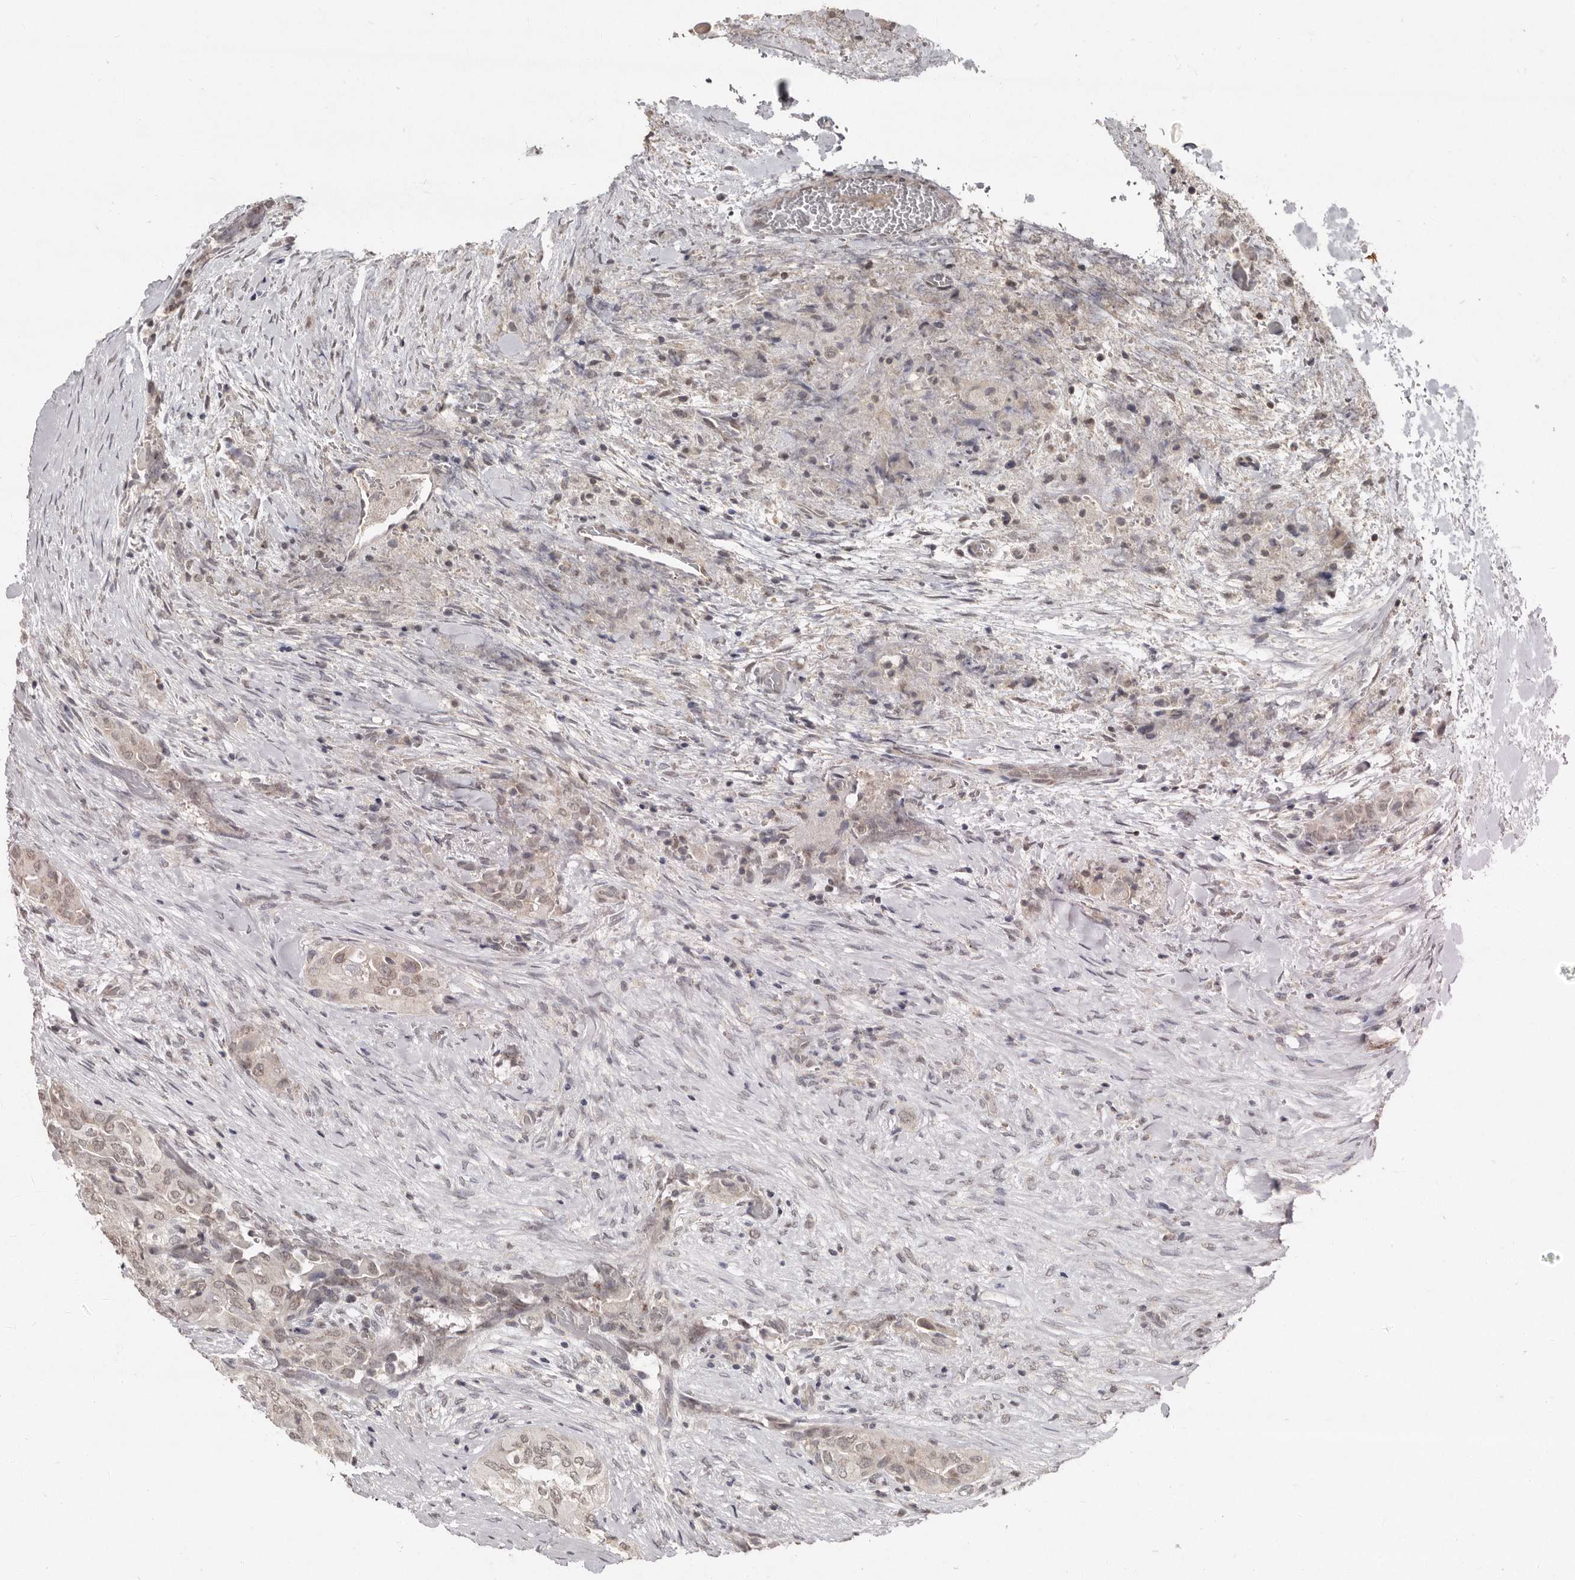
{"staining": {"intensity": "weak", "quantity": ">75%", "location": "nuclear"}, "tissue": "thyroid cancer", "cell_type": "Tumor cells", "image_type": "cancer", "snomed": [{"axis": "morphology", "description": "Papillary adenocarcinoma, NOS"}, {"axis": "topography", "description": "Thyroid gland"}], "caption": "Protein staining shows weak nuclear staining in about >75% of tumor cells in thyroid papillary adenocarcinoma.", "gene": "LINGO2", "patient": {"sex": "female", "age": 59}}